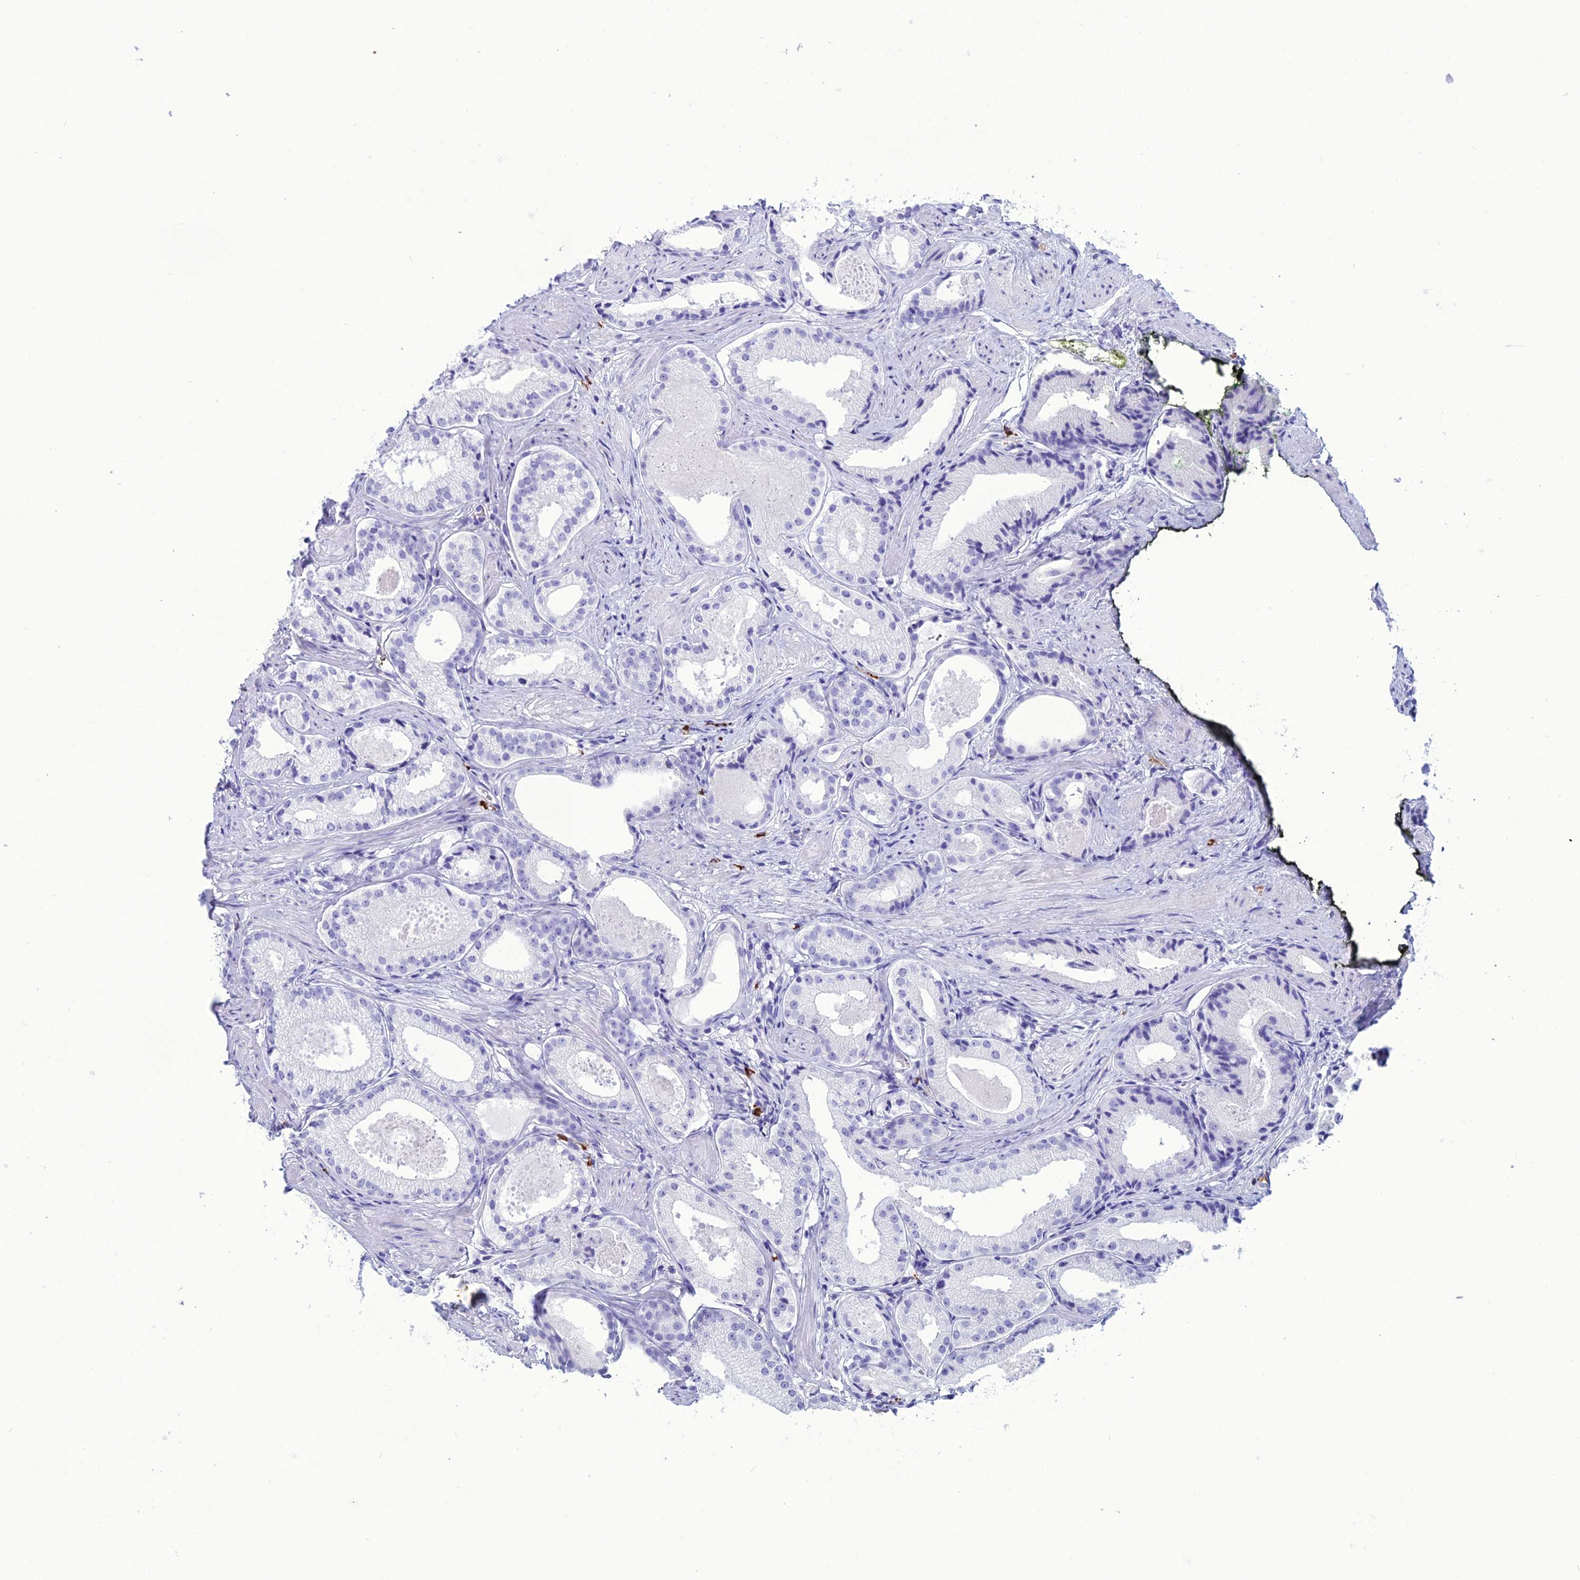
{"staining": {"intensity": "negative", "quantity": "none", "location": "none"}, "tissue": "prostate cancer", "cell_type": "Tumor cells", "image_type": "cancer", "snomed": [{"axis": "morphology", "description": "Adenocarcinoma, Low grade"}, {"axis": "topography", "description": "Prostate"}], "caption": "A high-resolution histopathology image shows immunohistochemistry (IHC) staining of prostate cancer (adenocarcinoma (low-grade)), which reveals no significant expression in tumor cells.", "gene": "MZB1", "patient": {"sex": "male", "age": 57}}